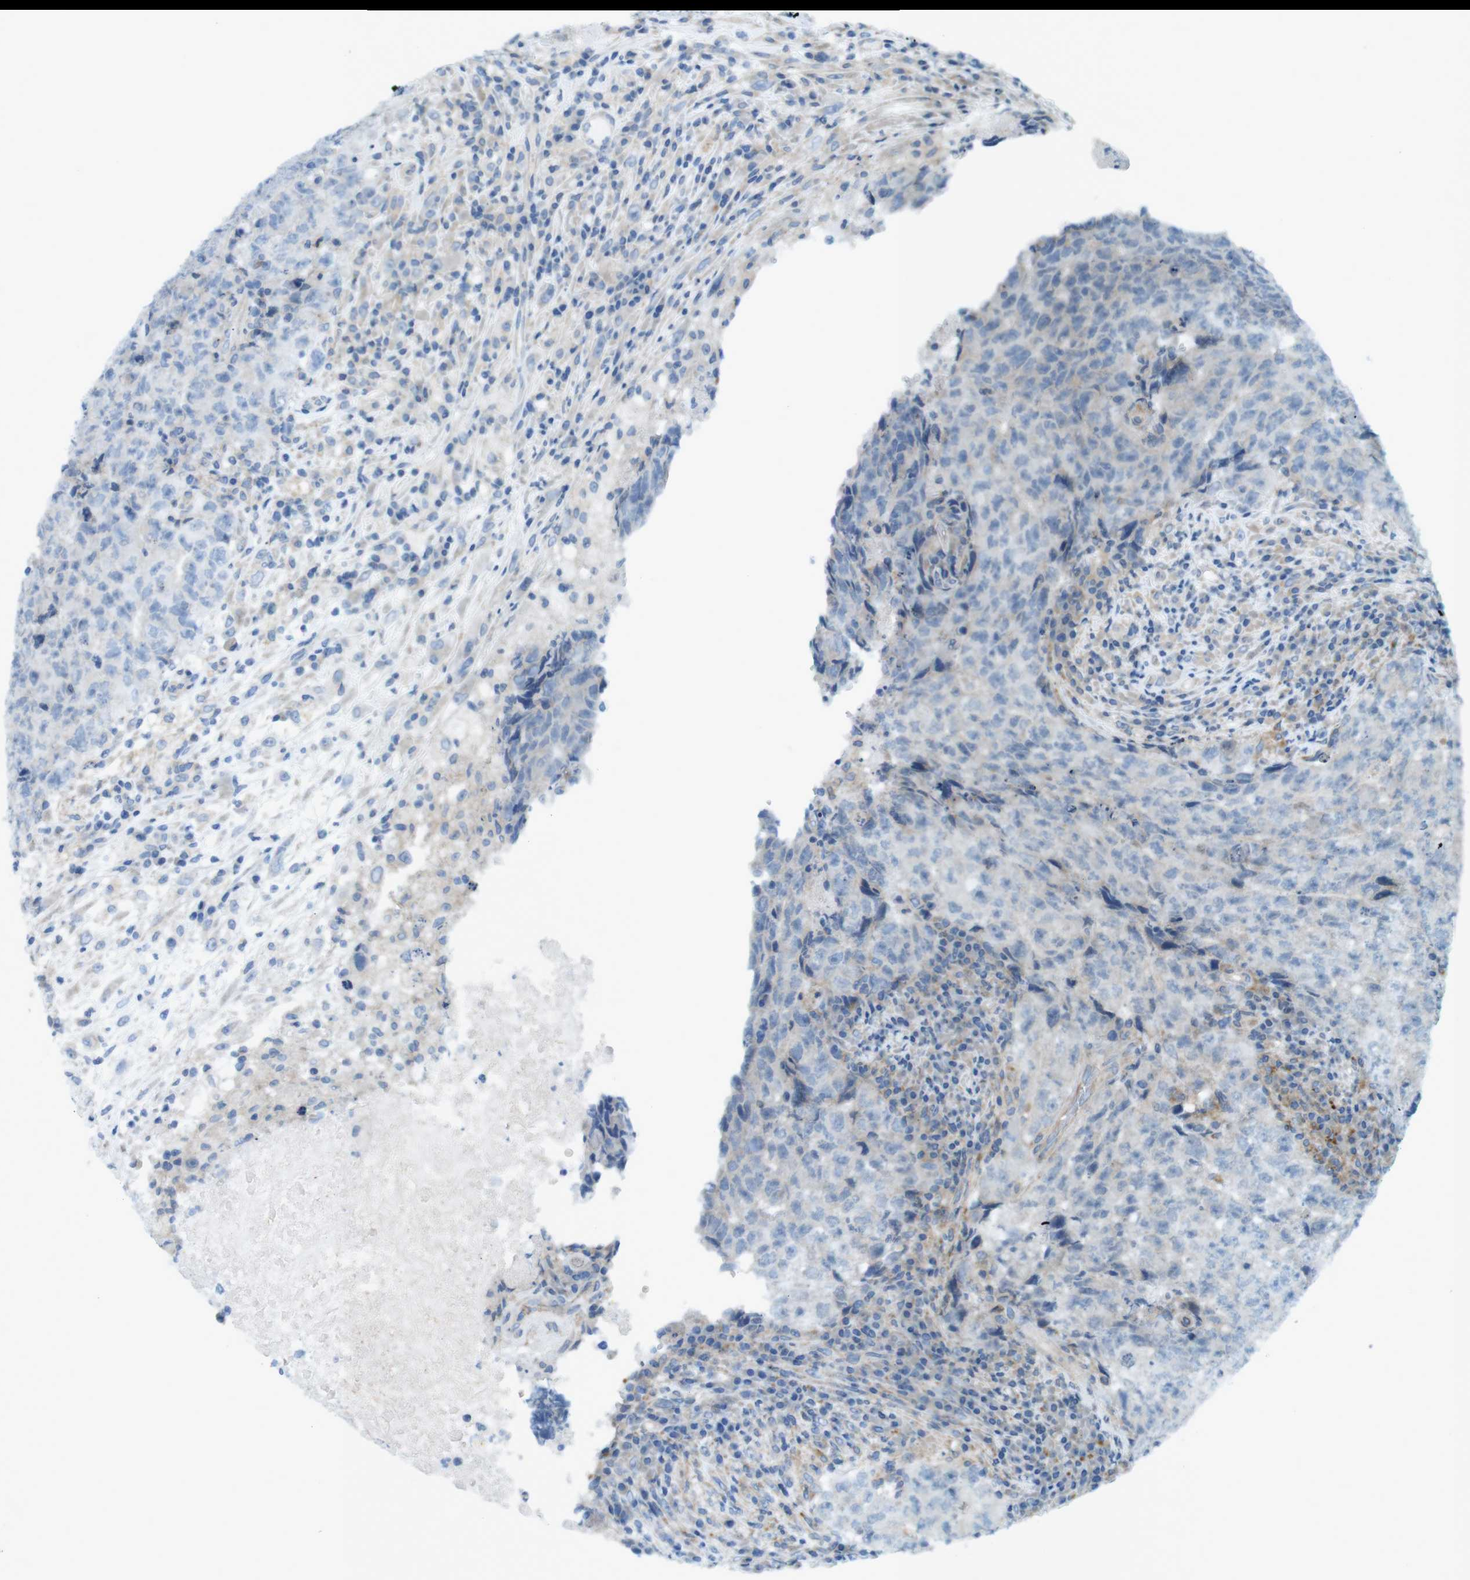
{"staining": {"intensity": "negative", "quantity": "none", "location": "none"}, "tissue": "testis cancer", "cell_type": "Tumor cells", "image_type": "cancer", "snomed": [{"axis": "morphology", "description": "Necrosis, NOS"}, {"axis": "morphology", "description": "Carcinoma, Embryonal, NOS"}, {"axis": "topography", "description": "Testis"}], "caption": "DAB (3,3'-diaminobenzidine) immunohistochemical staining of human embryonal carcinoma (testis) shows no significant positivity in tumor cells.", "gene": "TYW1", "patient": {"sex": "male", "age": 19}}